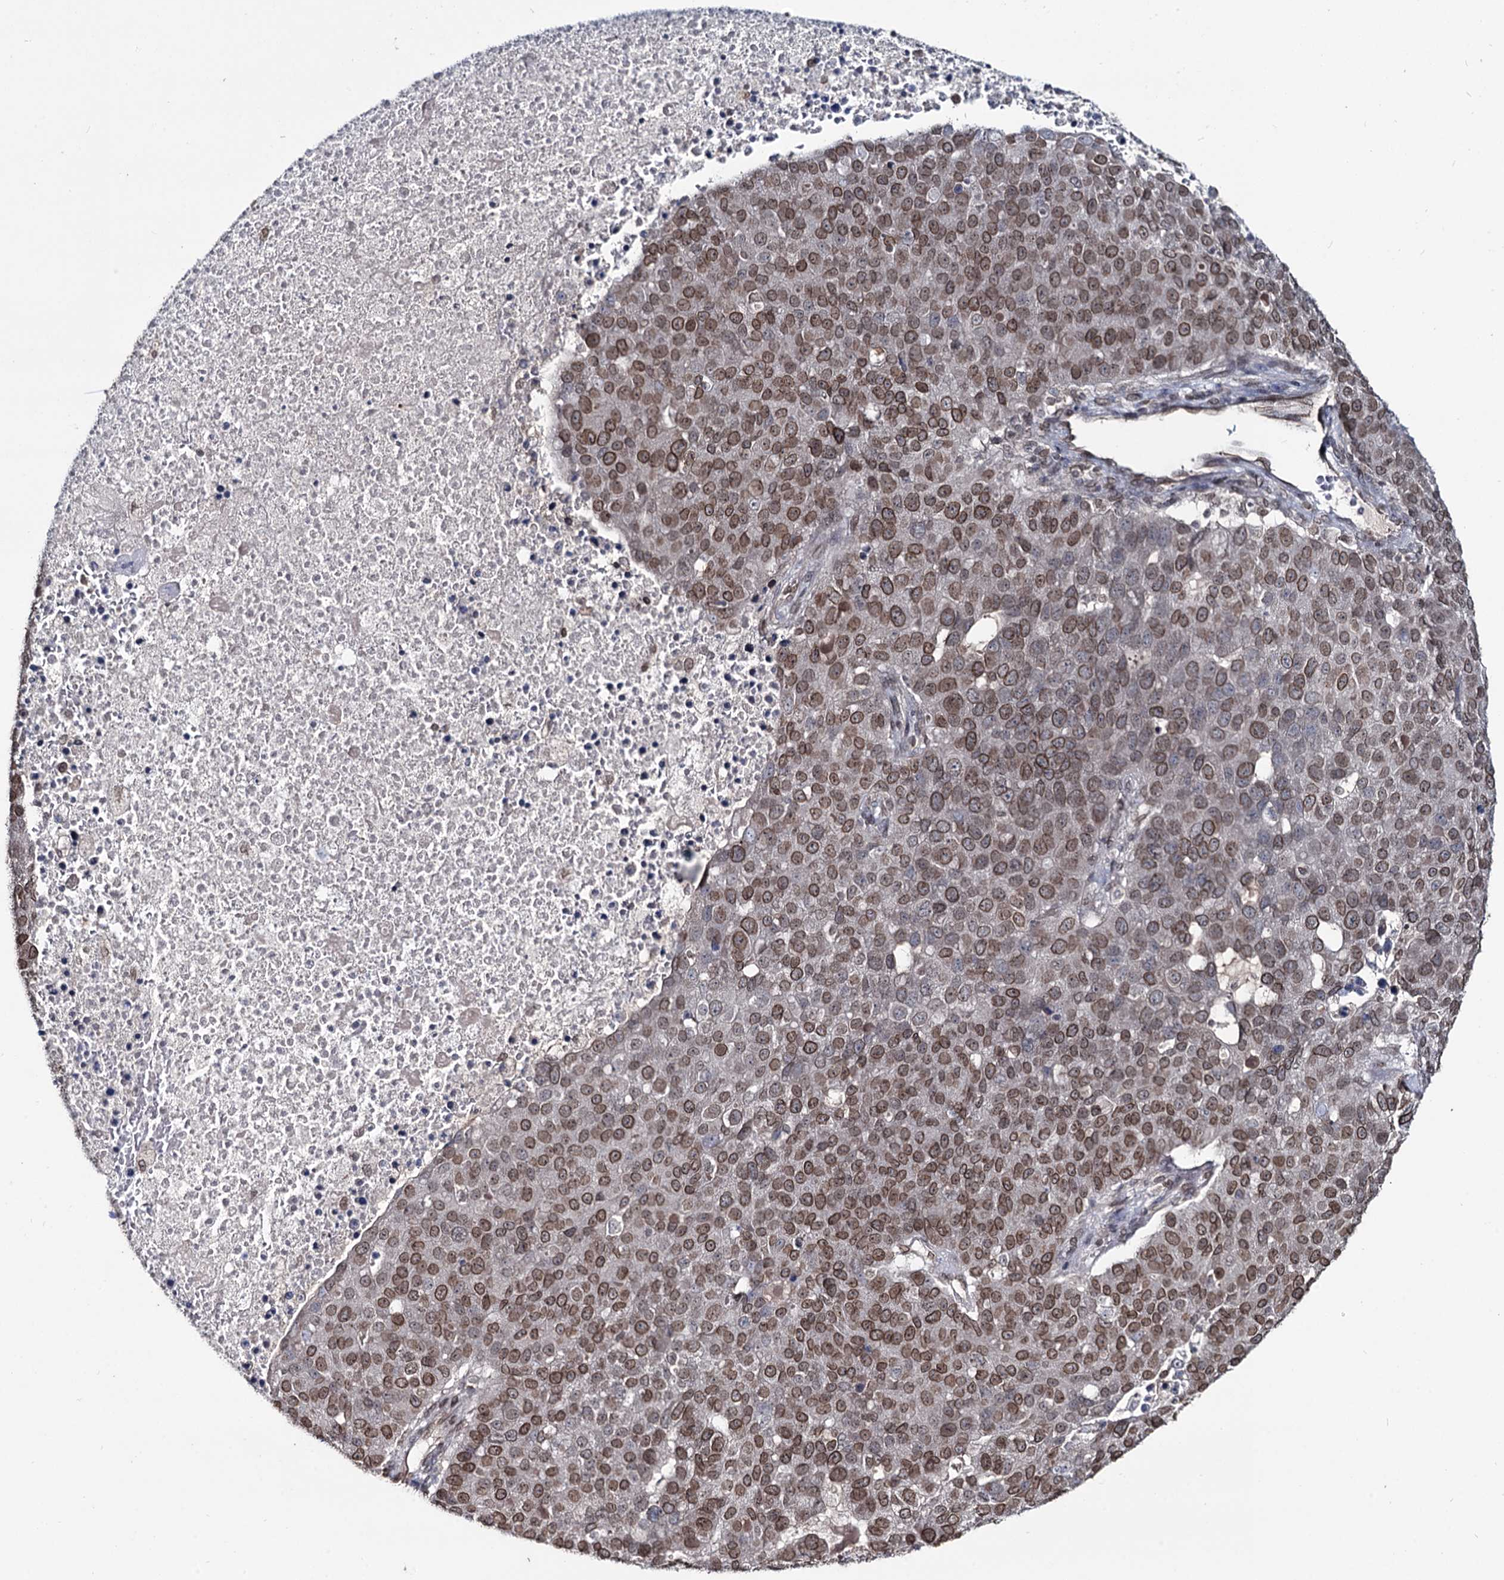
{"staining": {"intensity": "moderate", "quantity": ">75%", "location": "cytoplasmic/membranous,nuclear"}, "tissue": "pancreatic cancer", "cell_type": "Tumor cells", "image_type": "cancer", "snomed": [{"axis": "morphology", "description": "Adenocarcinoma, NOS"}, {"axis": "topography", "description": "Pancreas"}], "caption": "This micrograph reveals immunohistochemistry staining of pancreatic cancer (adenocarcinoma), with medium moderate cytoplasmic/membranous and nuclear expression in approximately >75% of tumor cells.", "gene": "RNF6", "patient": {"sex": "female", "age": 61}}